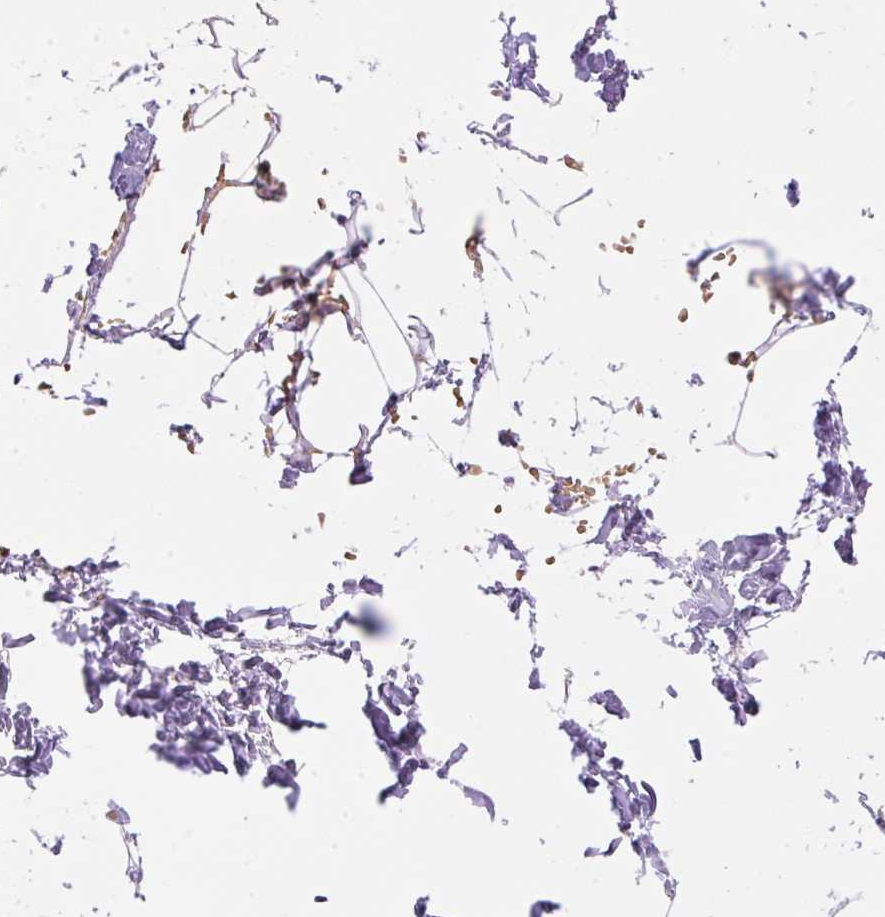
{"staining": {"intensity": "negative", "quantity": "none", "location": "none"}, "tissue": "adipose tissue", "cell_type": "Adipocytes", "image_type": "normal", "snomed": [{"axis": "morphology", "description": "Normal tissue, NOS"}, {"axis": "topography", "description": "Skin"}, {"axis": "topography", "description": "Peripheral nerve tissue"}], "caption": "Immunohistochemistry (IHC) image of normal adipose tissue: human adipose tissue stained with DAB (3,3'-diaminobenzidine) shows no significant protein staining in adipocytes. (DAB (3,3'-diaminobenzidine) immunohistochemistry with hematoxylin counter stain).", "gene": "CDX1", "patient": {"sex": "female", "age": 56}}